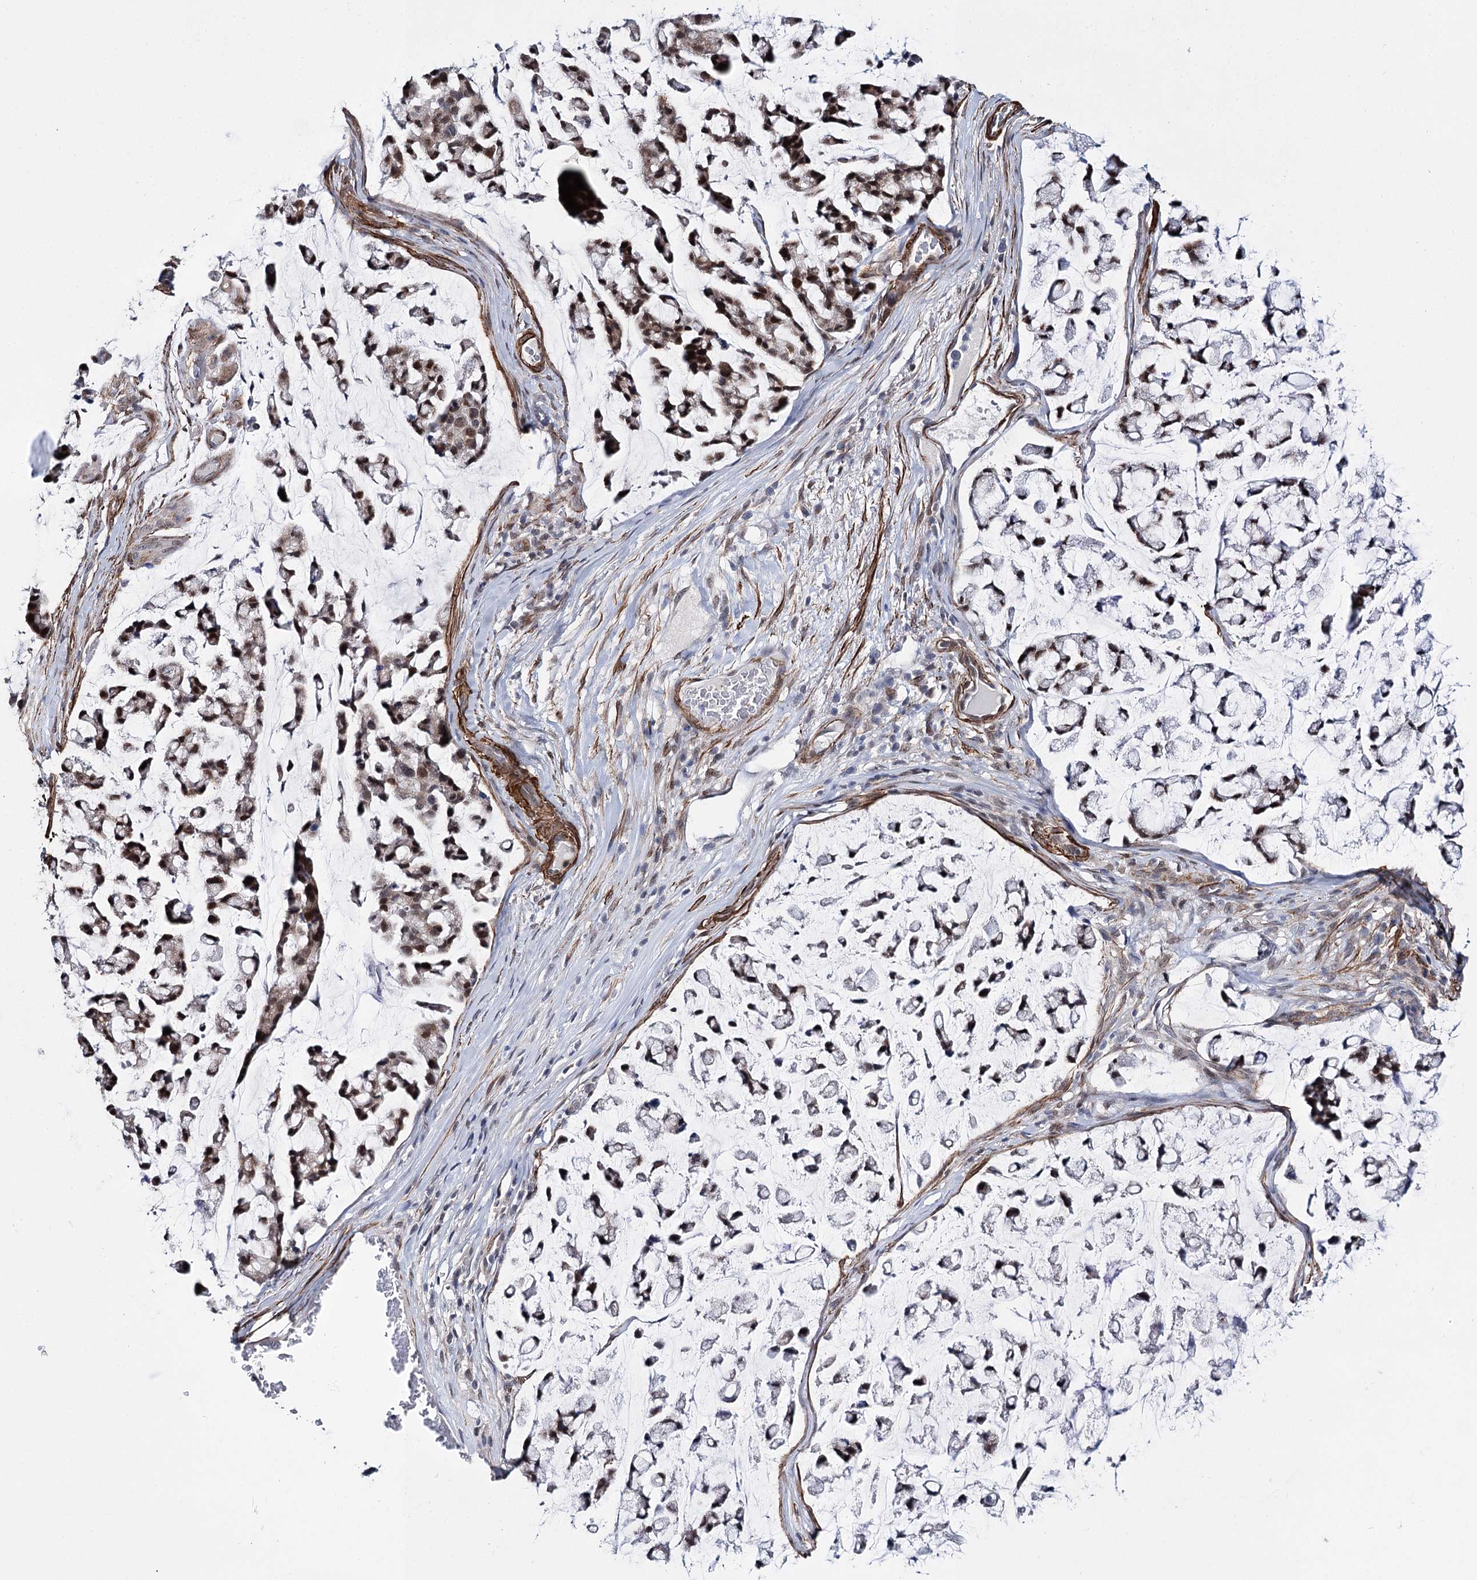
{"staining": {"intensity": "weak", "quantity": "25%-75%", "location": "cytoplasmic/membranous,nuclear"}, "tissue": "stomach cancer", "cell_type": "Tumor cells", "image_type": "cancer", "snomed": [{"axis": "morphology", "description": "Adenocarcinoma, NOS"}, {"axis": "topography", "description": "Stomach, lower"}], "caption": "Tumor cells show low levels of weak cytoplasmic/membranous and nuclear positivity in about 25%-75% of cells in stomach cancer. Nuclei are stained in blue.", "gene": "CFAP46", "patient": {"sex": "male", "age": 67}}